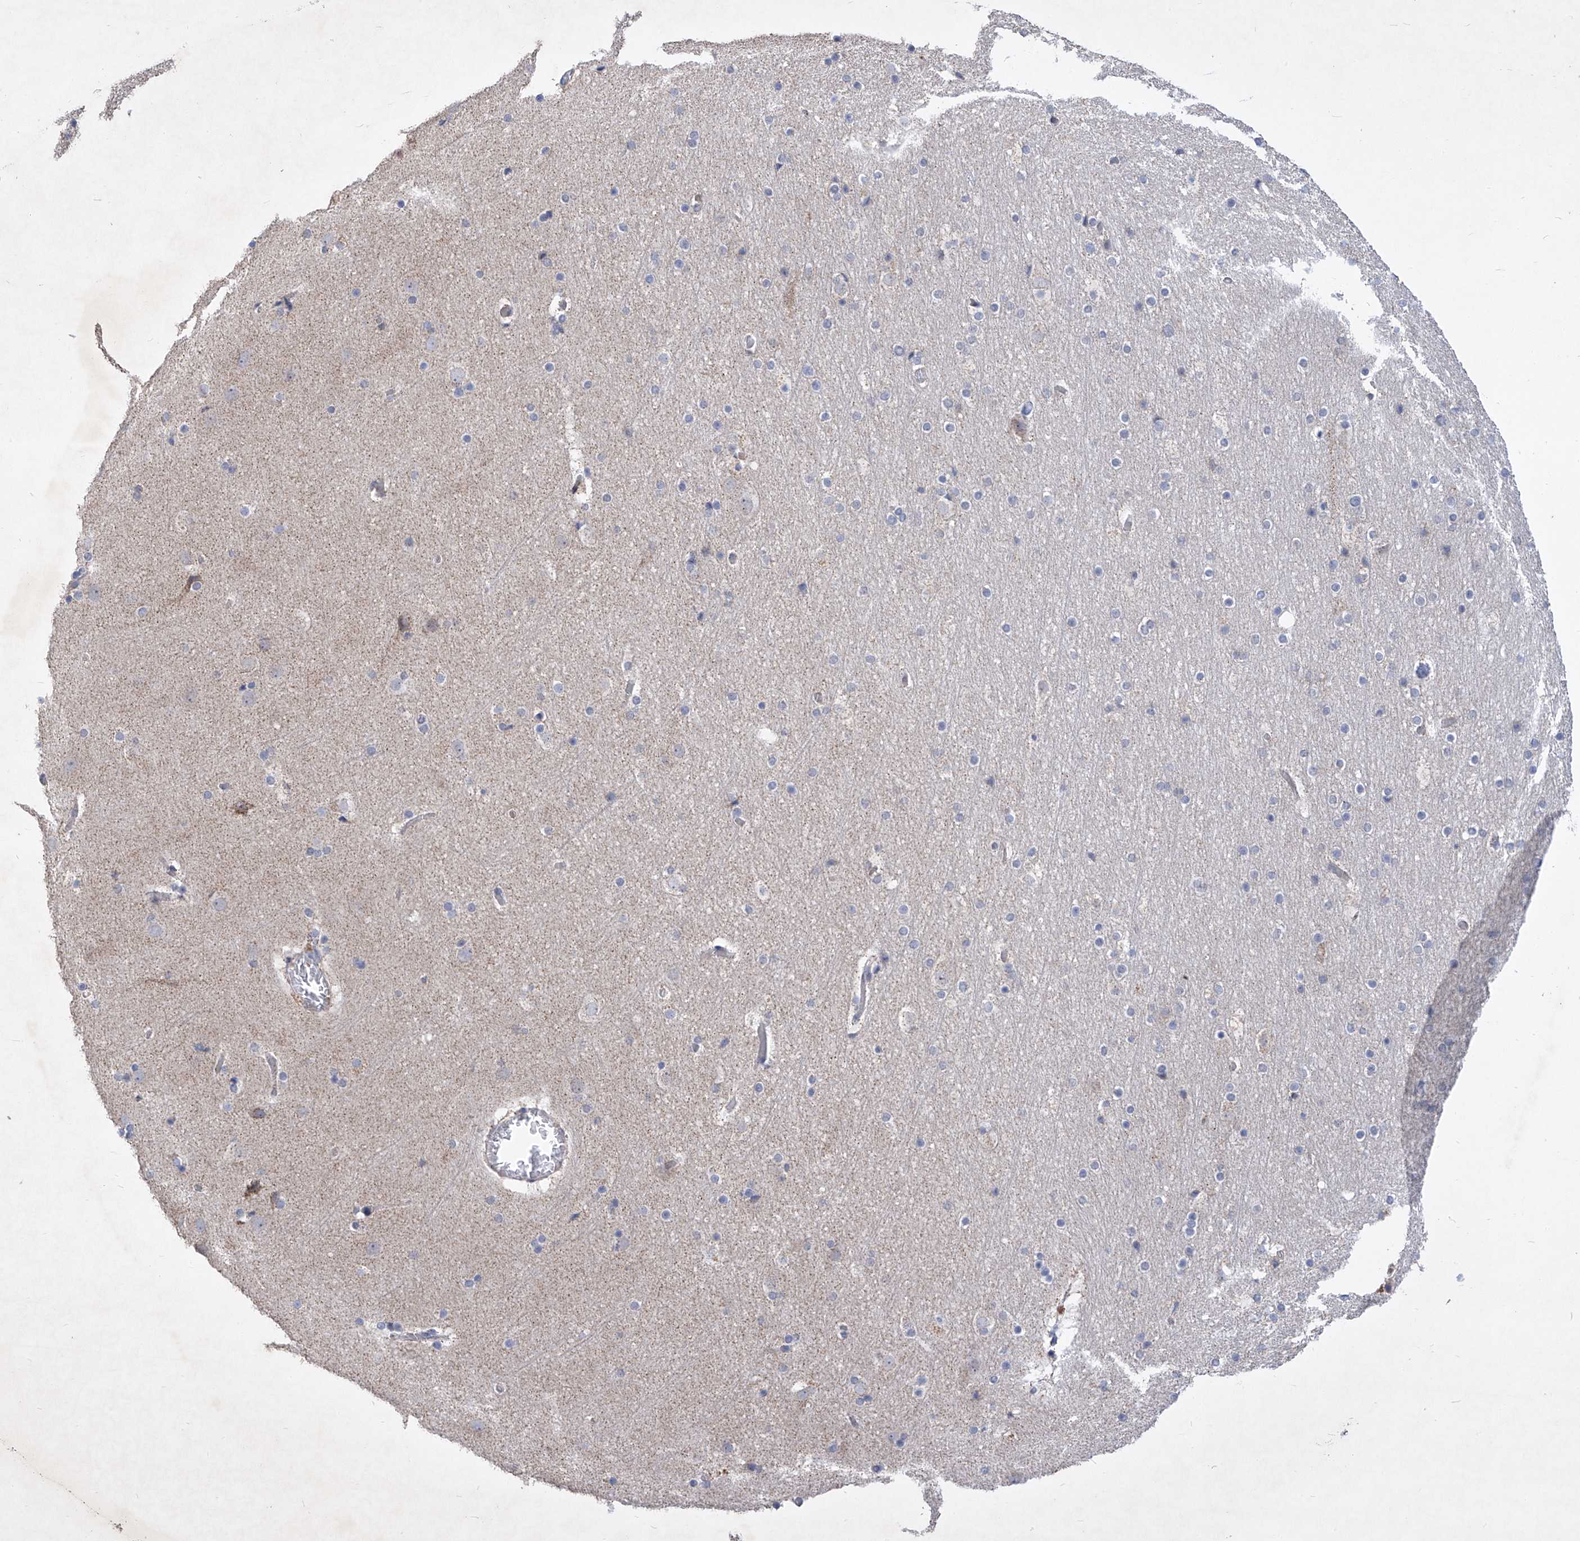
{"staining": {"intensity": "negative", "quantity": "none", "location": "none"}, "tissue": "cerebral cortex", "cell_type": "Endothelial cells", "image_type": "normal", "snomed": [{"axis": "morphology", "description": "Normal tissue, NOS"}, {"axis": "topography", "description": "Cerebral cortex"}], "caption": "Immunohistochemical staining of benign human cerebral cortex demonstrates no significant expression in endothelial cells.", "gene": "COQ3", "patient": {"sex": "male", "age": 57}}